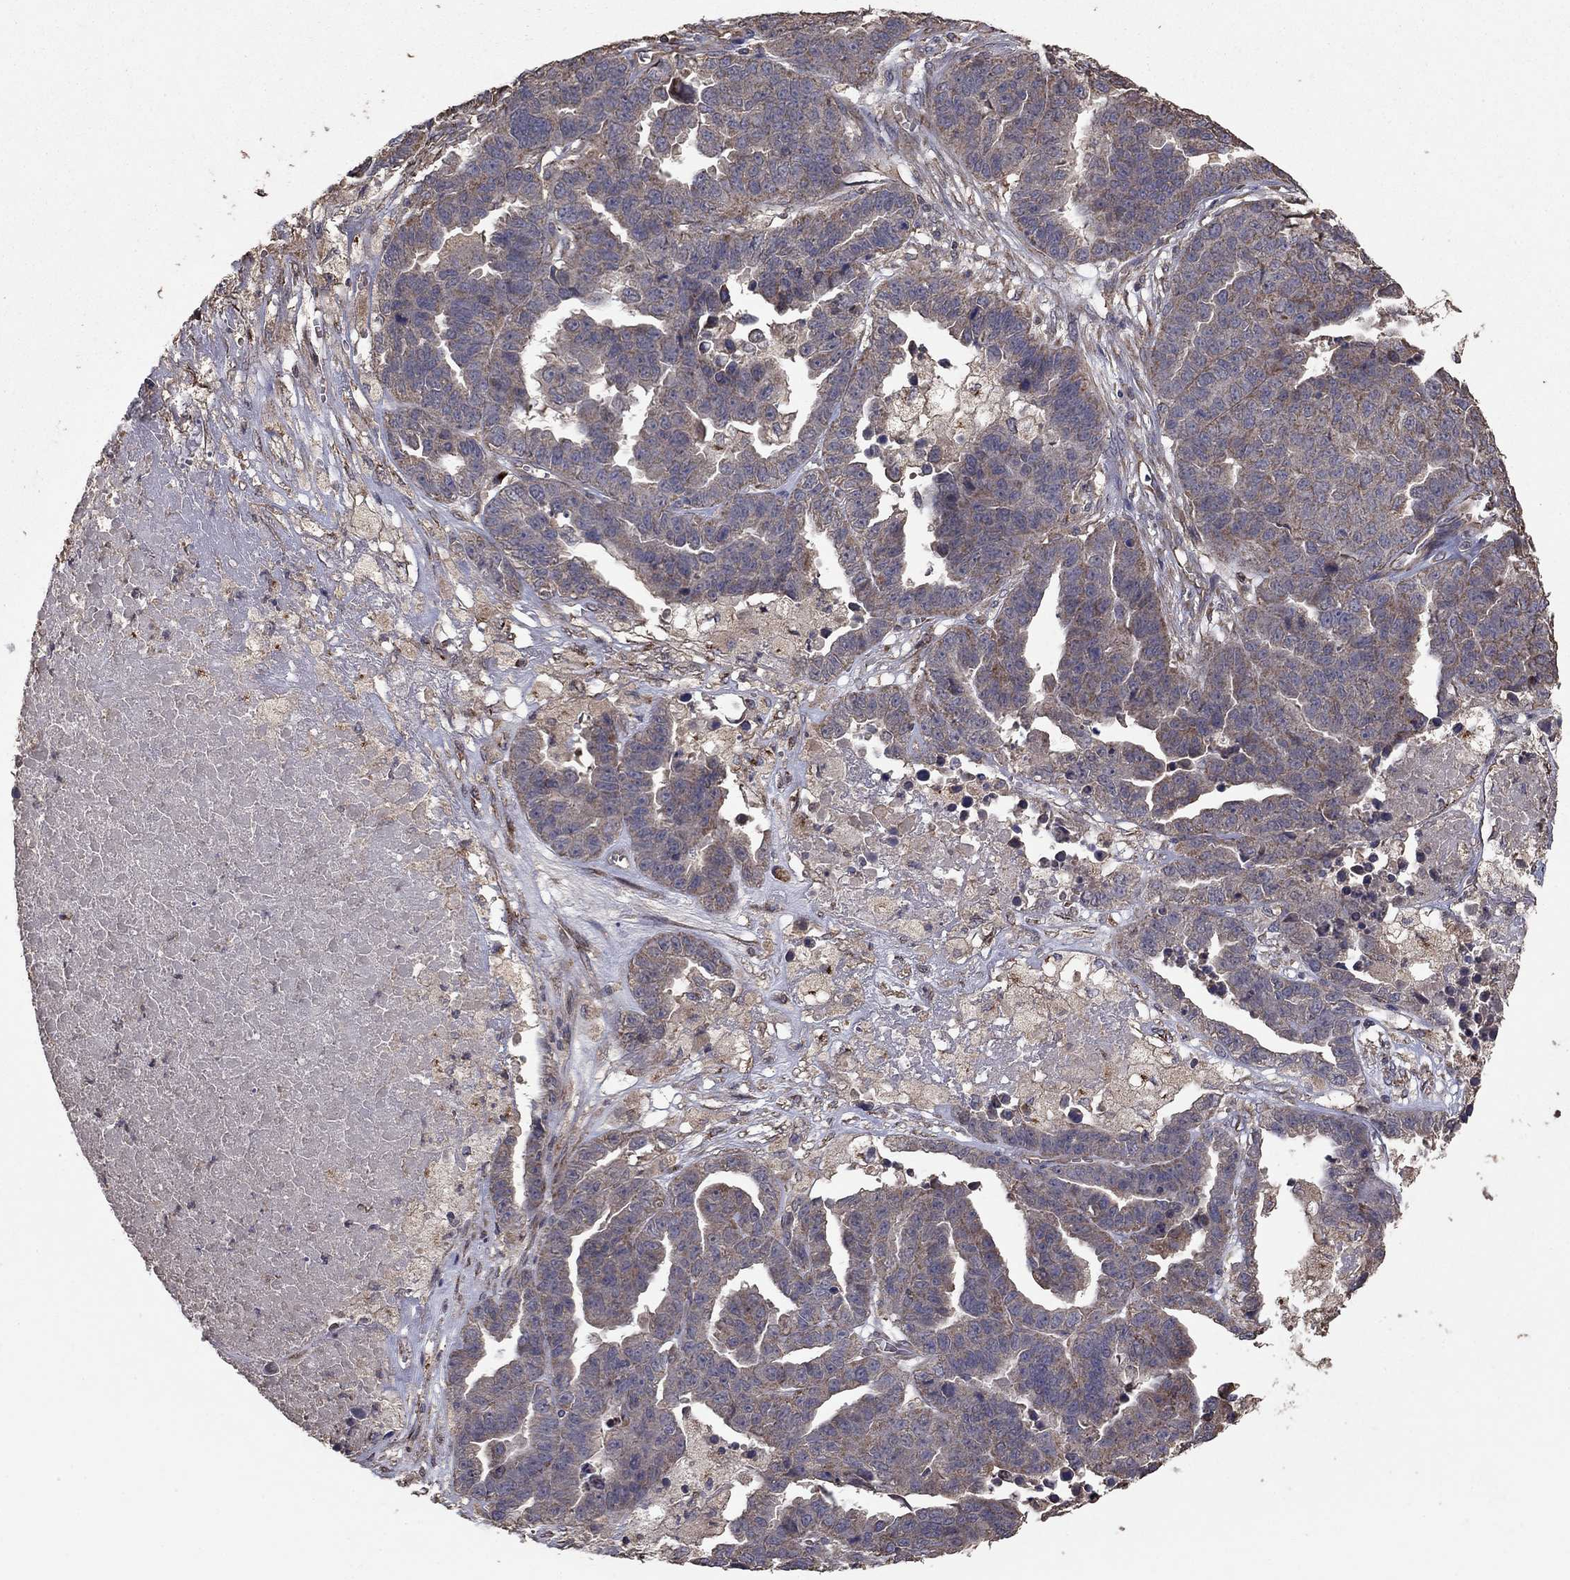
{"staining": {"intensity": "negative", "quantity": "none", "location": "none"}, "tissue": "ovarian cancer", "cell_type": "Tumor cells", "image_type": "cancer", "snomed": [{"axis": "morphology", "description": "Cystadenocarcinoma, serous, NOS"}, {"axis": "topography", "description": "Ovary"}], "caption": "Tumor cells are negative for brown protein staining in ovarian serous cystadenocarcinoma.", "gene": "FLT4", "patient": {"sex": "female", "age": 87}}